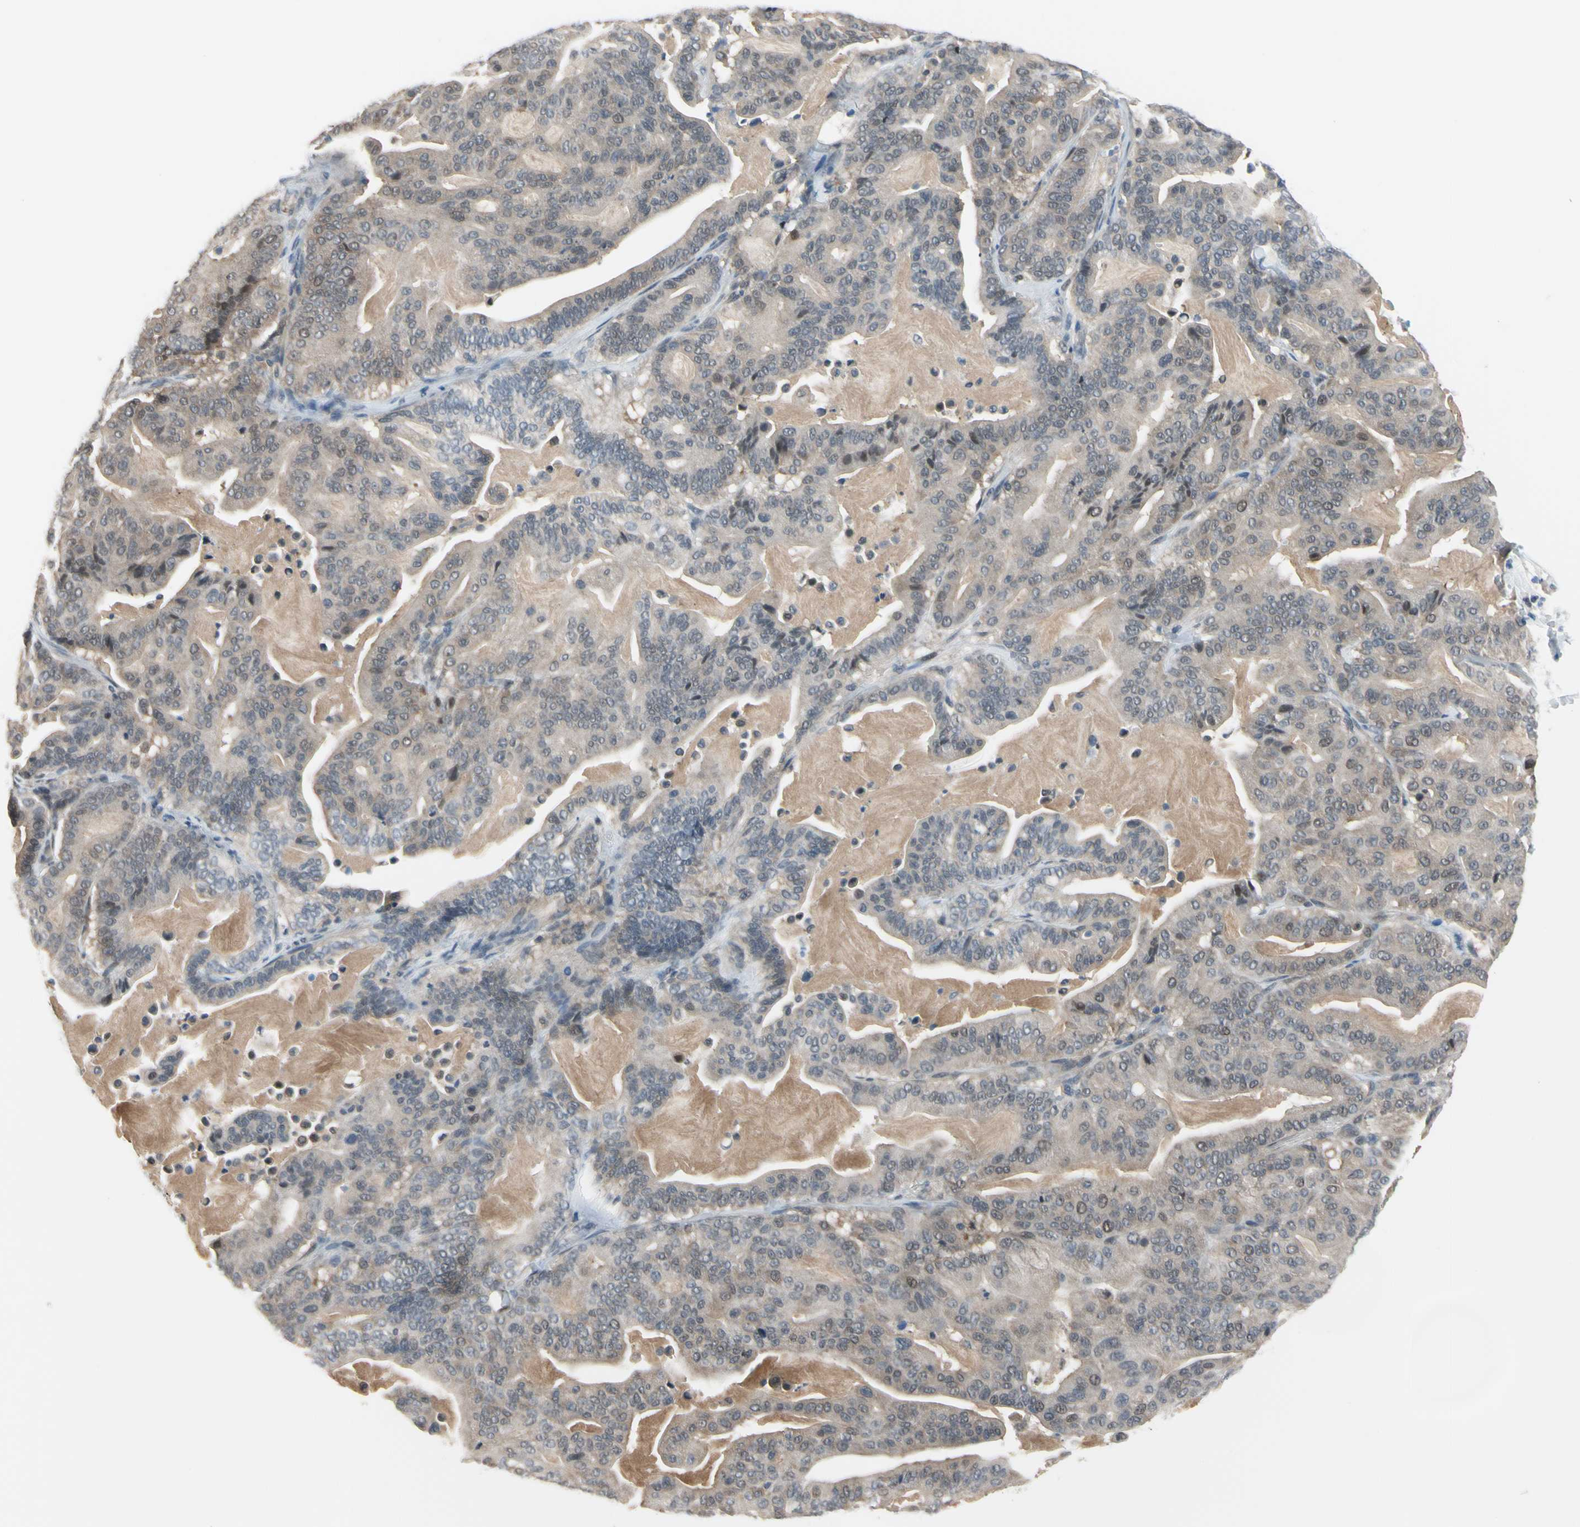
{"staining": {"intensity": "weak", "quantity": ">75%", "location": "cytoplasmic/membranous"}, "tissue": "pancreatic cancer", "cell_type": "Tumor cells", "image_type": "cancer", "snomed": [{"axis": "morphology", "description": "Adenocarcinoma, NOS"}, {"axis": "topography", "description": "Pancreas"}], "caption": "IHC of human adenocarcinoma (pancreatic) shows low levels of weak cytoplasmic/membranous positivity in about >75% of tumor cells.", "gene": "HSPA4", "patient": {"sex": "male", "age": 63}}